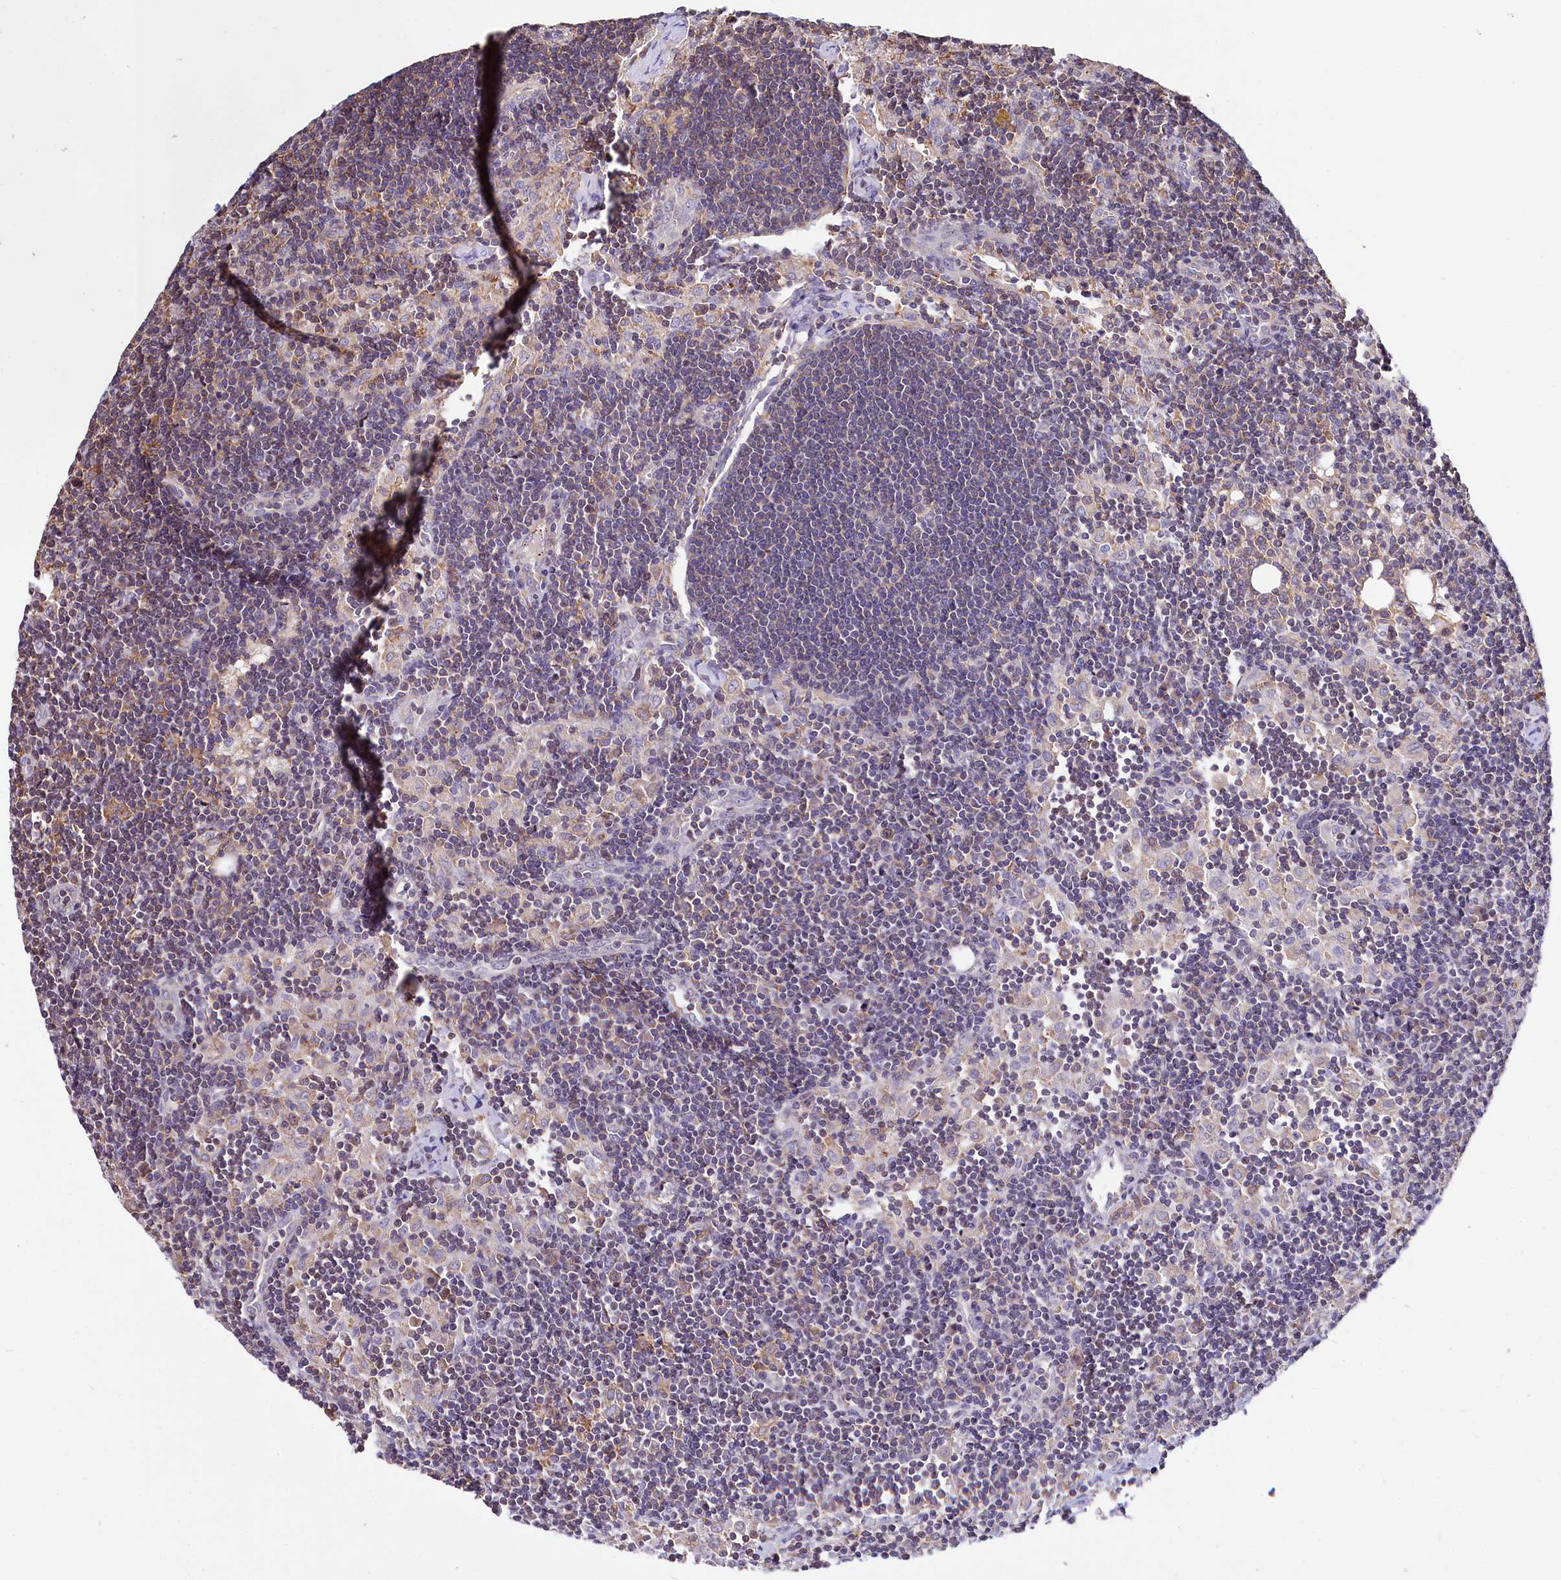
{"staining": {"intensity": "weak", "quantity": "<25%", "location": "cytoplasmic/membranous"}, "tissue": "lymph node", "cell_type": "Germinal center cells", "image_type": "normal", "snomed": [{"axis": "morphology", "description": "Normal tissue, NOS"}, {"axis": "topography", "description": "Lymph node"}], "caption": "An IHC histopathology image of normal lymph node is shown. There is no staining in germinal center cells of lymph node.", "gene": "RPUSD3", "patient": {"sex": "male", "age": 24}}